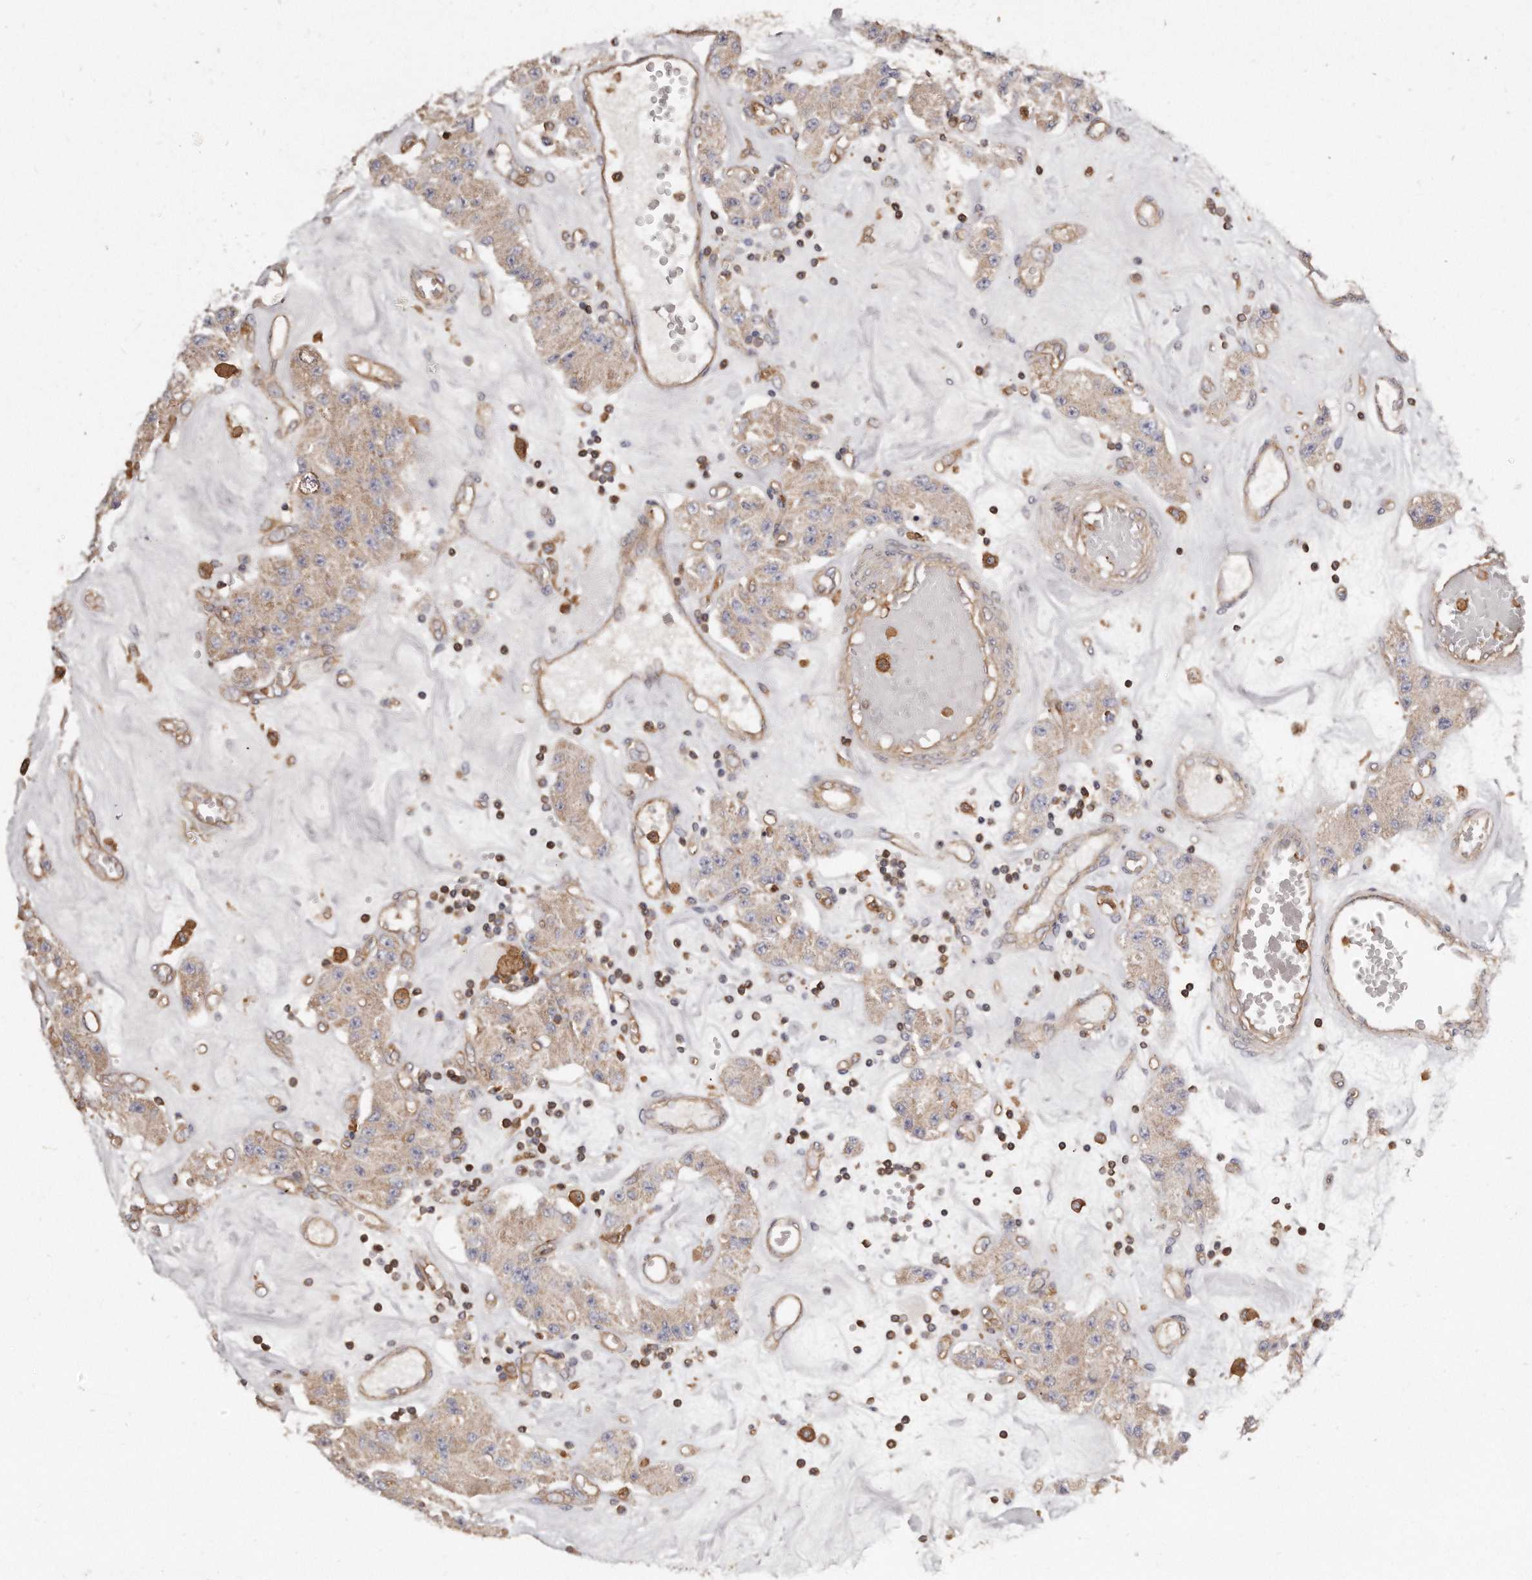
{"staining": {"intensity": "weak", "quantity": ">75%", "location": "cytoplasmic/membranous"}, "tissue": "carcinoid", "cell_type": "Tumor cells", "image_type": "cancer", "snomed": [{"axis": "morphology", "description": "Carcinoid, malignant, NOS"}, {"axis": "topography", "description": "Pancreas"}], "caption": "Immunohistochemical staining of carcinoid (malignant) reveals low levels of weak cytoplasmic/membranous protein expression in approximately >75% of tumor cells. (DAB IHC with brightfield microscopy, high magnification).", "gene": "CAP1", "patient": {"sex": "male", "age": 41}}